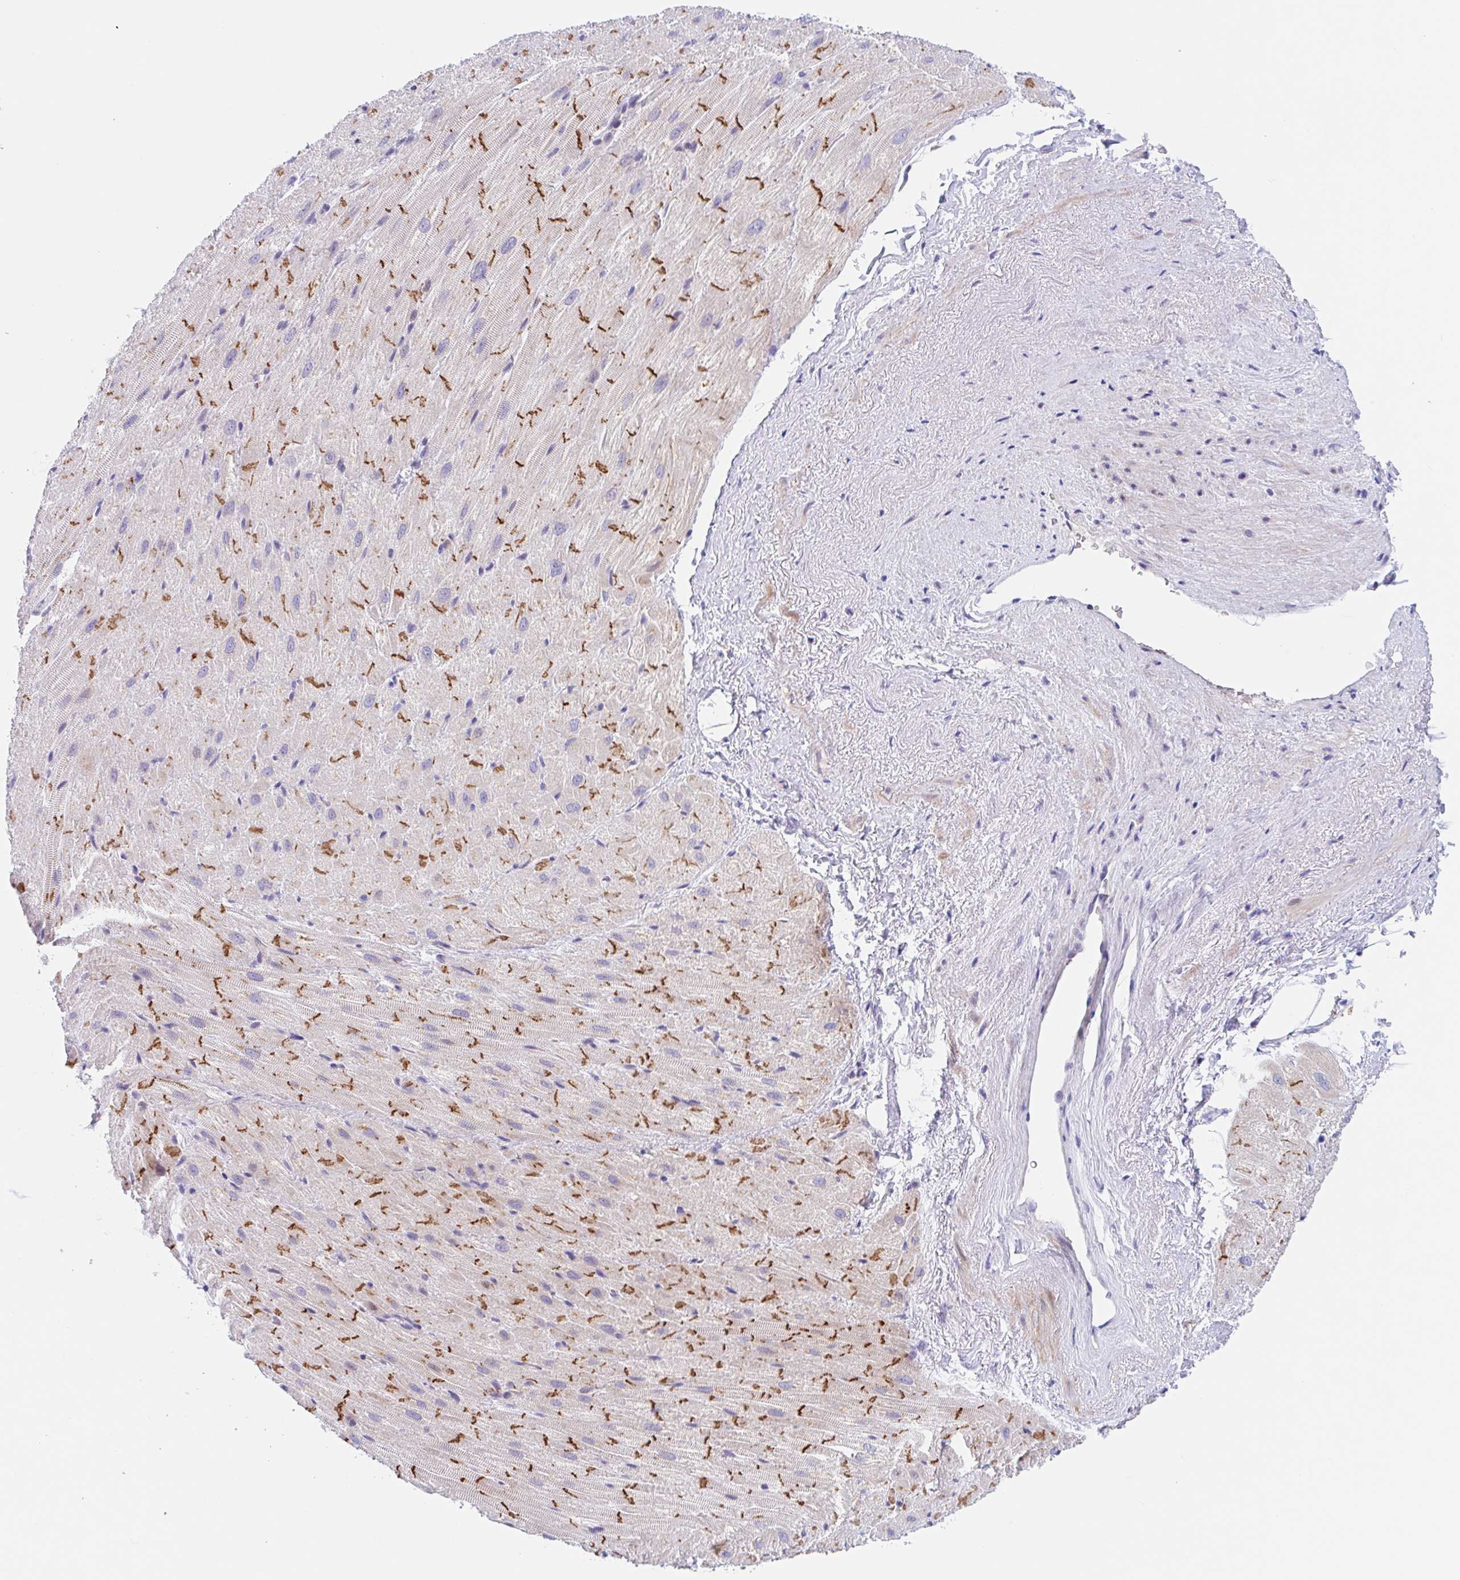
{"staining": {"intensity": "strong", "quantity": ">75%", "location": "cytoplasmic/membranous"}, "tissue": "heart muscle", "cell_type": "Cardiomyocytes", "image_type": "normal", "snomed": [{"axis": "morphology", "description": "Normal tissue, NOS"}, {"axis": "topography", "description": "Heart"}], "caption": "IHC of benign human heart muscle reveals high levels of strong cytoplasmic/membranous positivity in approximately >75% of cardiomyocytes.", "gene": "TMEM86A", "patient": {"sex": "male", "age": 62}}